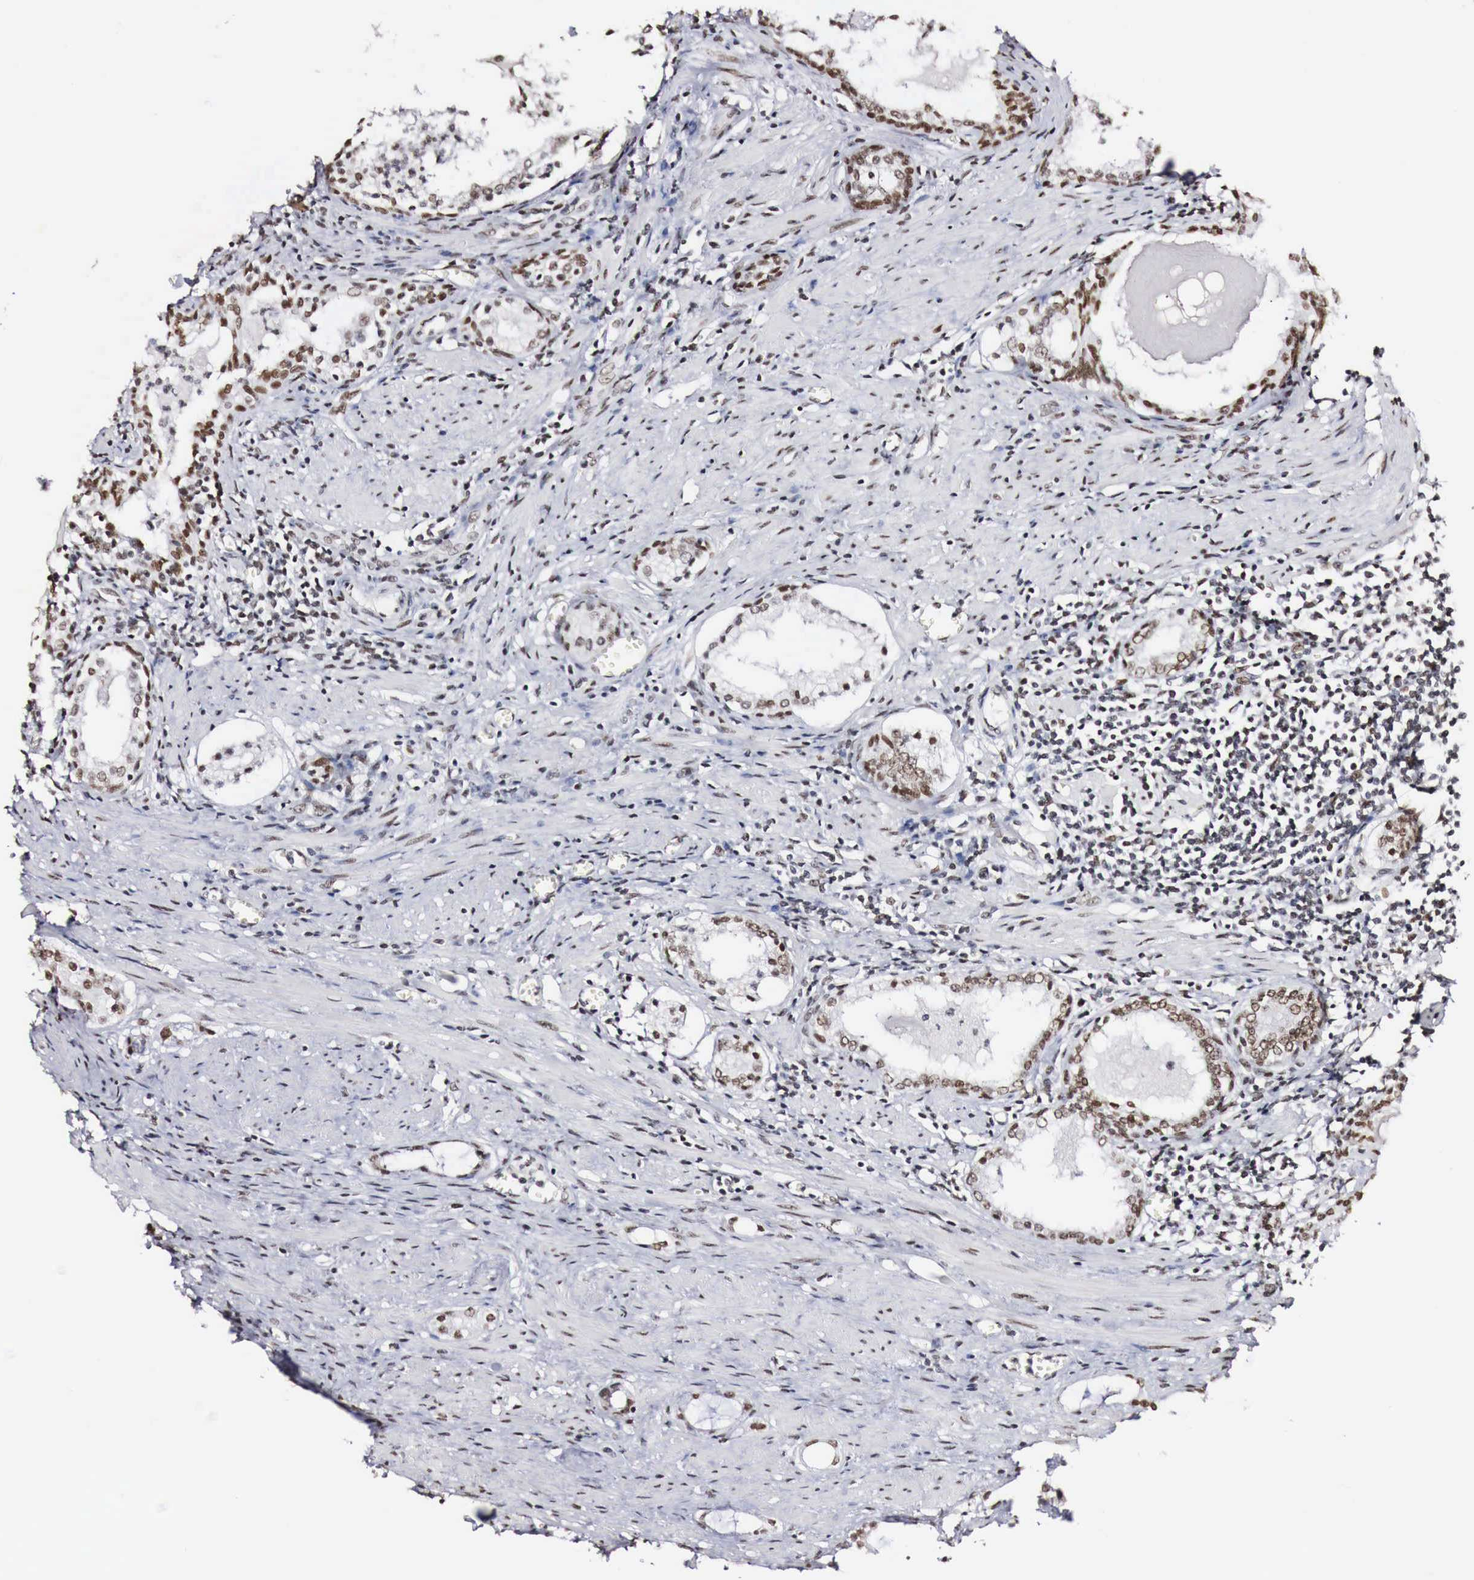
{"staining": {"intensity": "moderate", "quantity": "25%-75%", "location": "nuclear"}, "tissue": "prostate cancer", "cell_type": "Tumor cells", "image_type": "cancer", "snomed": [{"axis": "morphology", "description": "Adenocarcinoma, Medium grade"}, {"axis": "topography", "description": "Prostate"}], "caption": "Immunohistochemistry (IHC) (DAB (3,3'-diaminobenzidine)) staining of prostate cancer exhibits moderate nuclear protein expression in about 25%-75% of tumor cells.", "gene": "PHF14", "patient": {"sex": "male", "age": 73}}